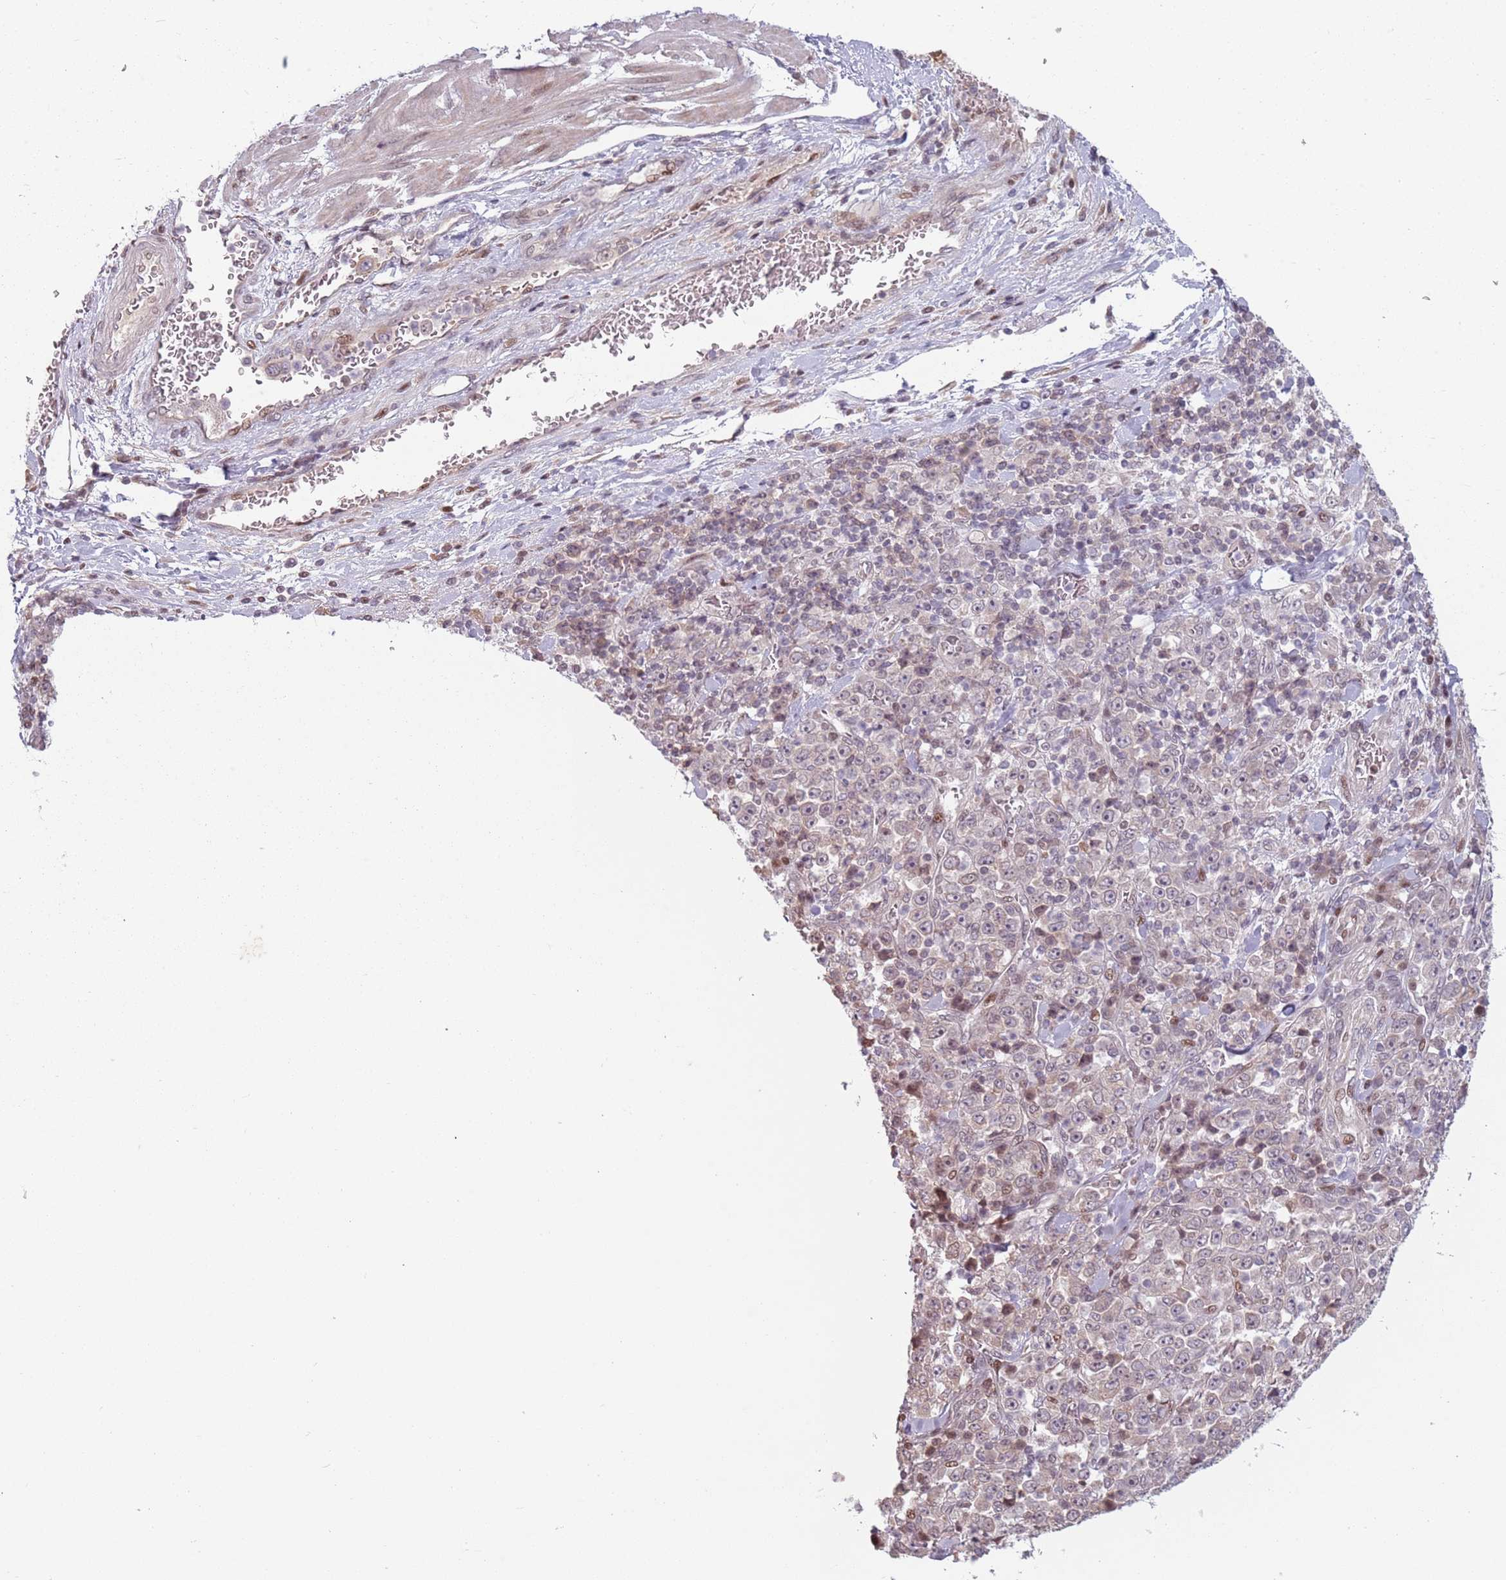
{"staining": {"intensity": "weak", "quantity": "<25%", "location": "cytoplasmic/membranous"}, "tissue": "stomach cancer", "cell_type": "Tumor cells", "image_type": "cancer", "snomed": [{"axis": "morphology", "description": "Normal tissue, NOS"}, {"axis": "morphology", "description": "Adenocarcinoma, NOS"}, {"axis": "topography", "description": "Stomach, upper"}, {"axis": "topography", "description": "Stomach"}], "caption": "High power microscopy histopathology image of an immunohistochemistry photomicrograph of stomach adenocarcinoma, revealing no significant staining in tumor cells.", "gene": "ADGRG1", "patient": {"sex": "male", "age": 59}}